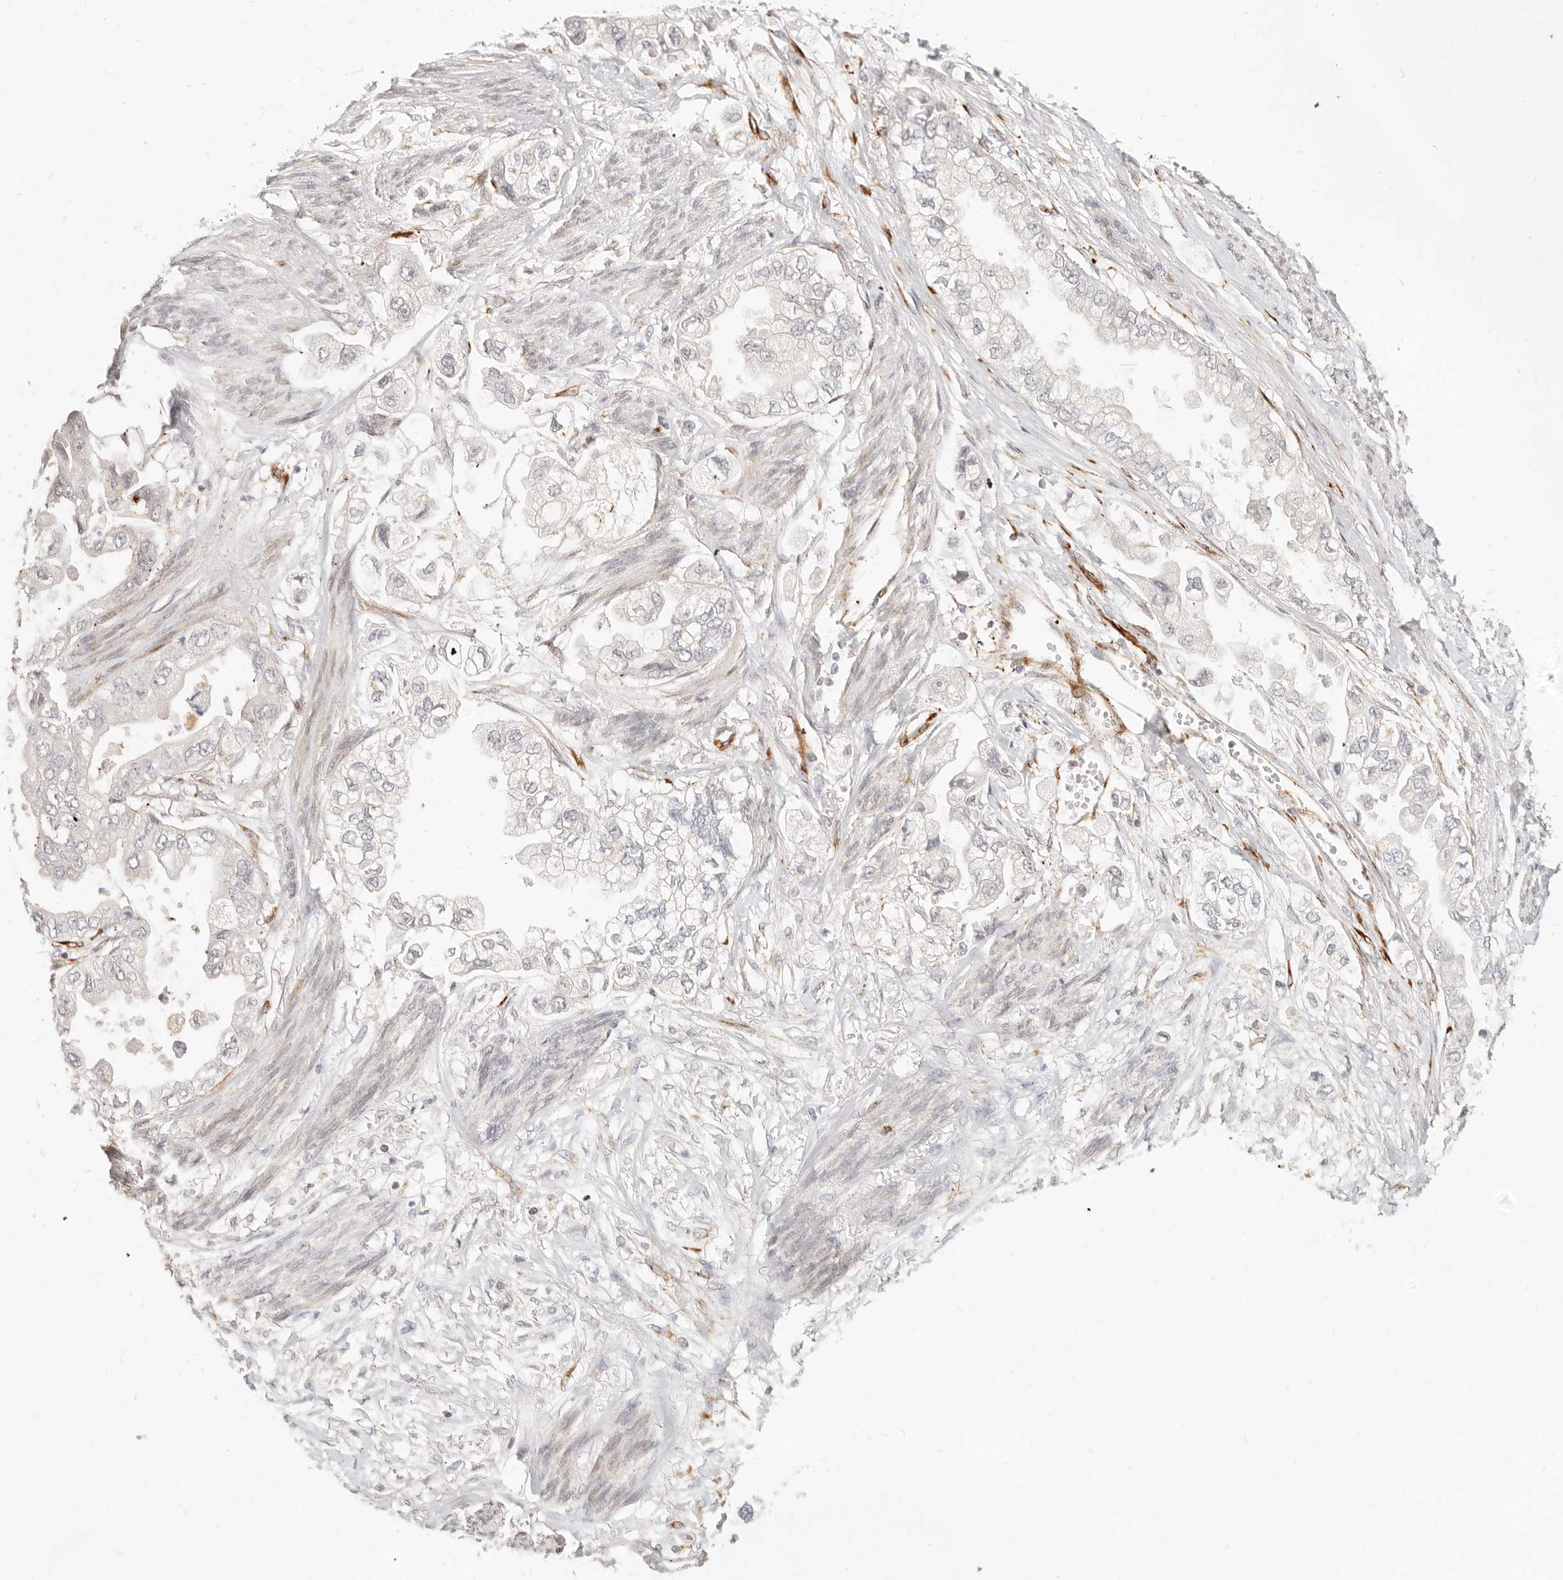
{"staining": {"intensity": "negative", "quantity": "none", "location": "none"}, "tissue": "stomach cancer", "cell_type": "Tumor cells", "image_type": "cancer", "snomed": [{"axis": "morphology", "description": "Adenocarcinoma, NOS"}, {"axis": "topography", "description": "Stomach"}], "caption": "Immunohistochemistry micrograph of neoplastic tissue: human stomach cancer stained with DAB (3,3'-diaminobenzidine) displays no significant protein staining in tumor cells.", "gene": "SASS6", "patient": {"sex": "male", "age": 62}}